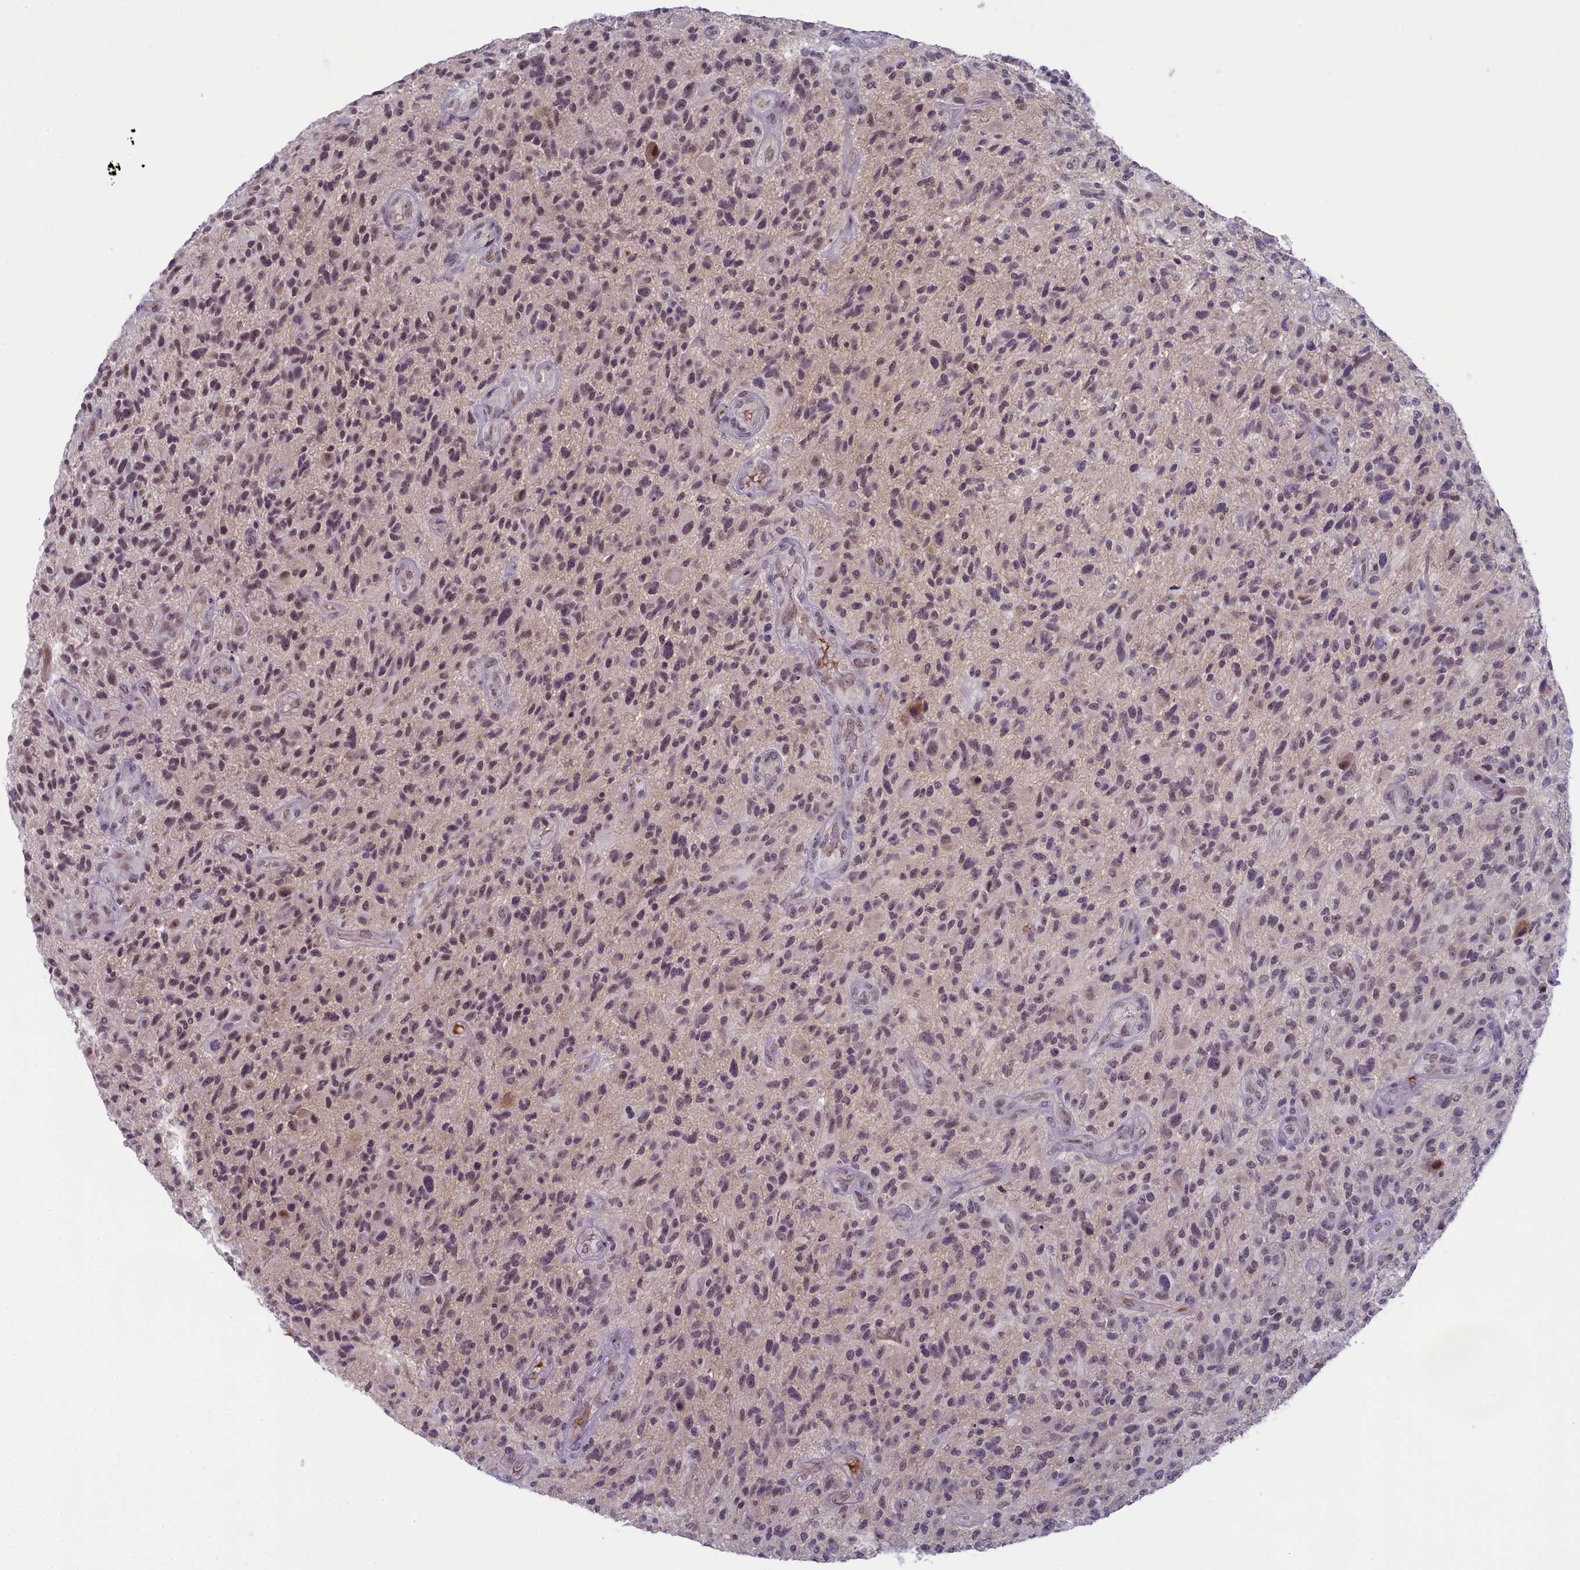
{"staining": {"intensity": "moderate", "quantity": ">75%", "location": "nuclear"}, "tissue": "glioma", "cell_type": "Tumor cells", "image_type": "cancer", "snomed": [{"axis": "morphology", "description": "Glioma, malignant, High grade"}, {"axis": "topography", "description": "Brain"}], "caption": "The immunohistochemical stain shows moderate nuclear staining in tumor cells of glioma tissue.", "gene": "CRAMP1", "patient": {"sex": "male", "age": 47}}